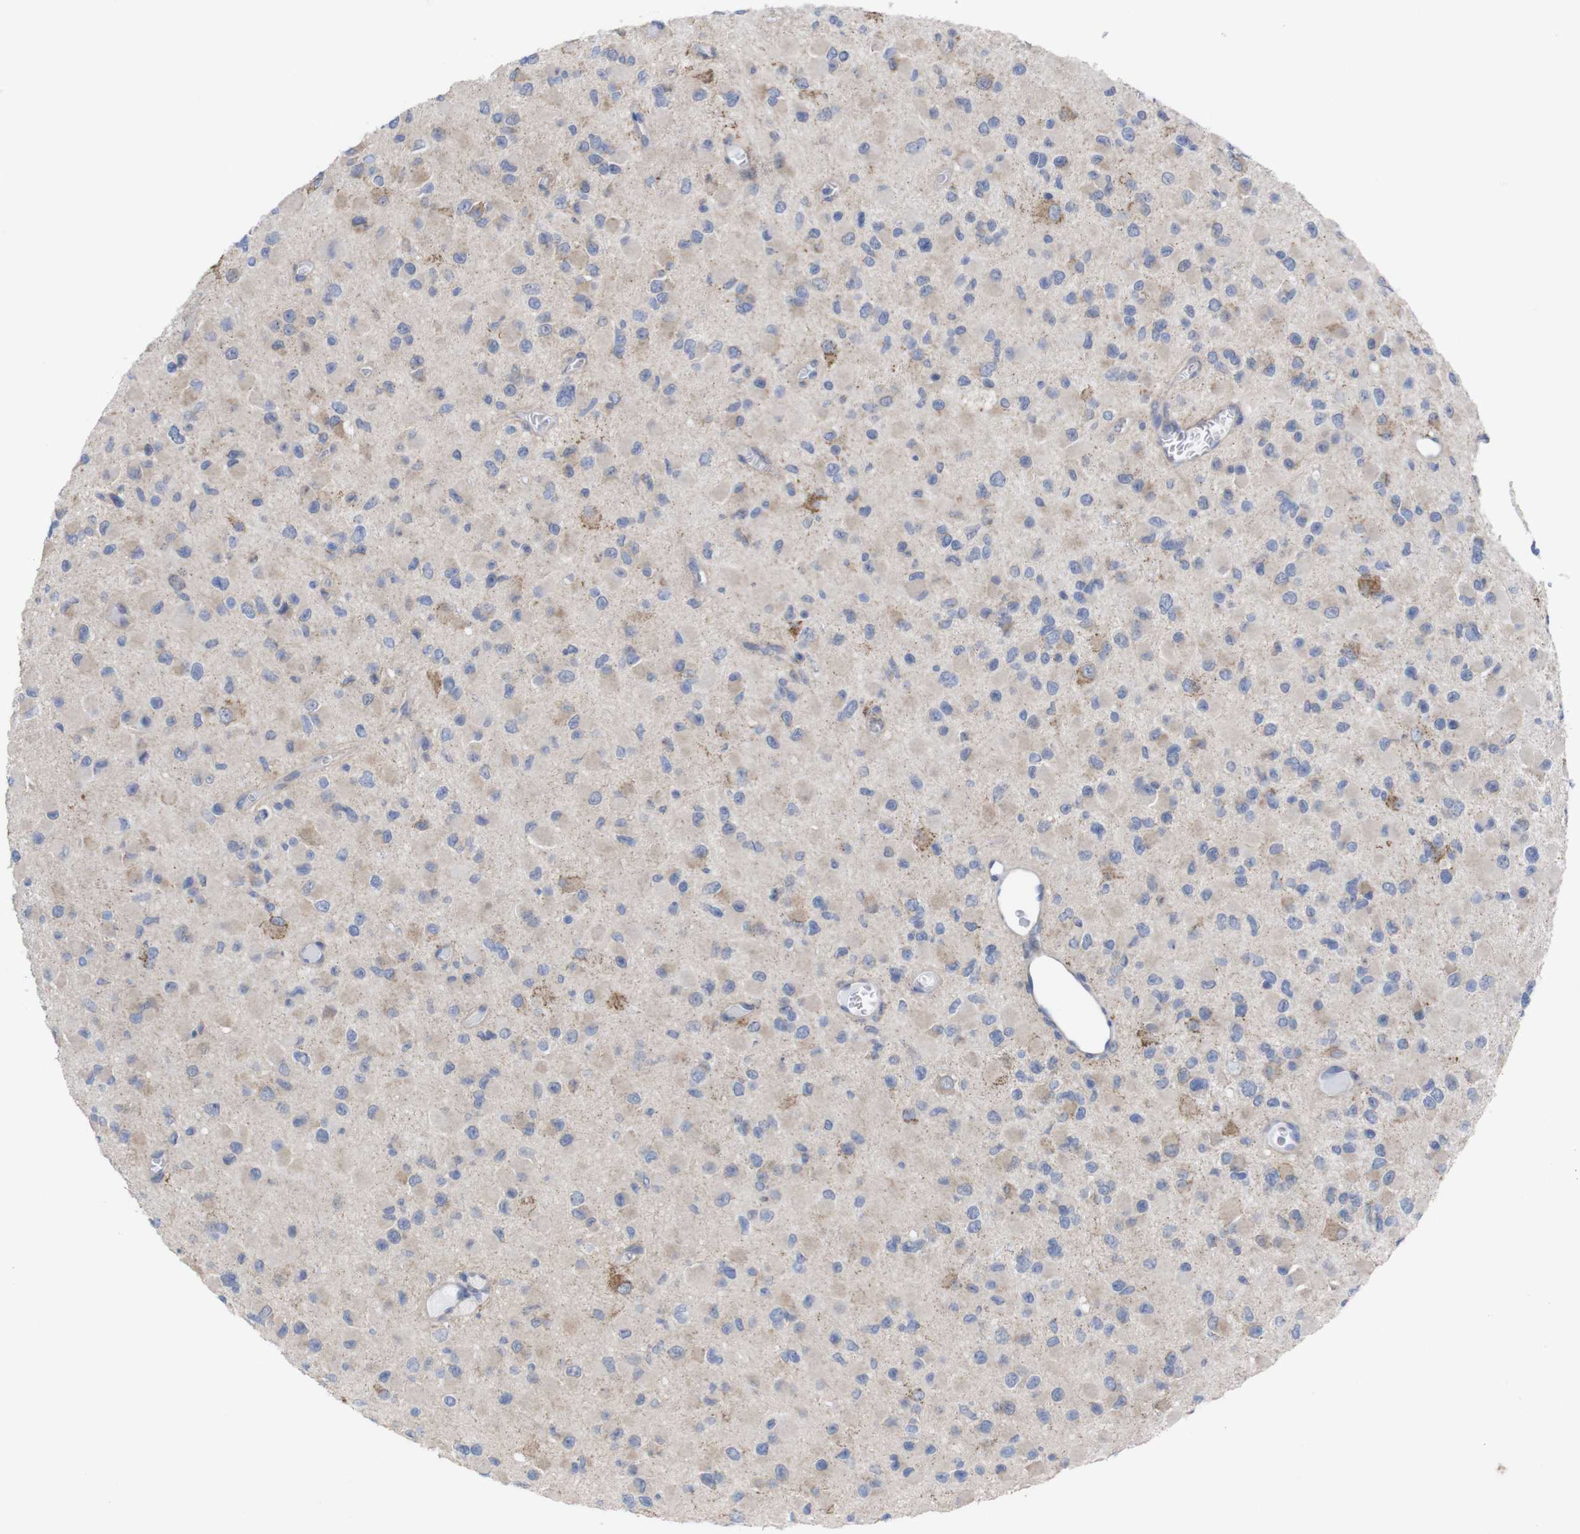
{"staining": {"intensity": "moderate", "quantity": "25%-75%", "location": "cytoplasmic/membranous"}, "tissue": "glioma", "cell_type": "Tumor cells", "image_type": "cancer", "snomed": [{"axis": "morphology", "description": "Glioma, malignant, Low grade"}, {"axis": "topography", "description": "Brain"}], "caption": "Tumor cells reveal moderate cytoplasmic/membranous staining in about 25%-75% of cells in glioma.", "gene": "USH1C", "patient": {"sex": "male", "age": 42}}